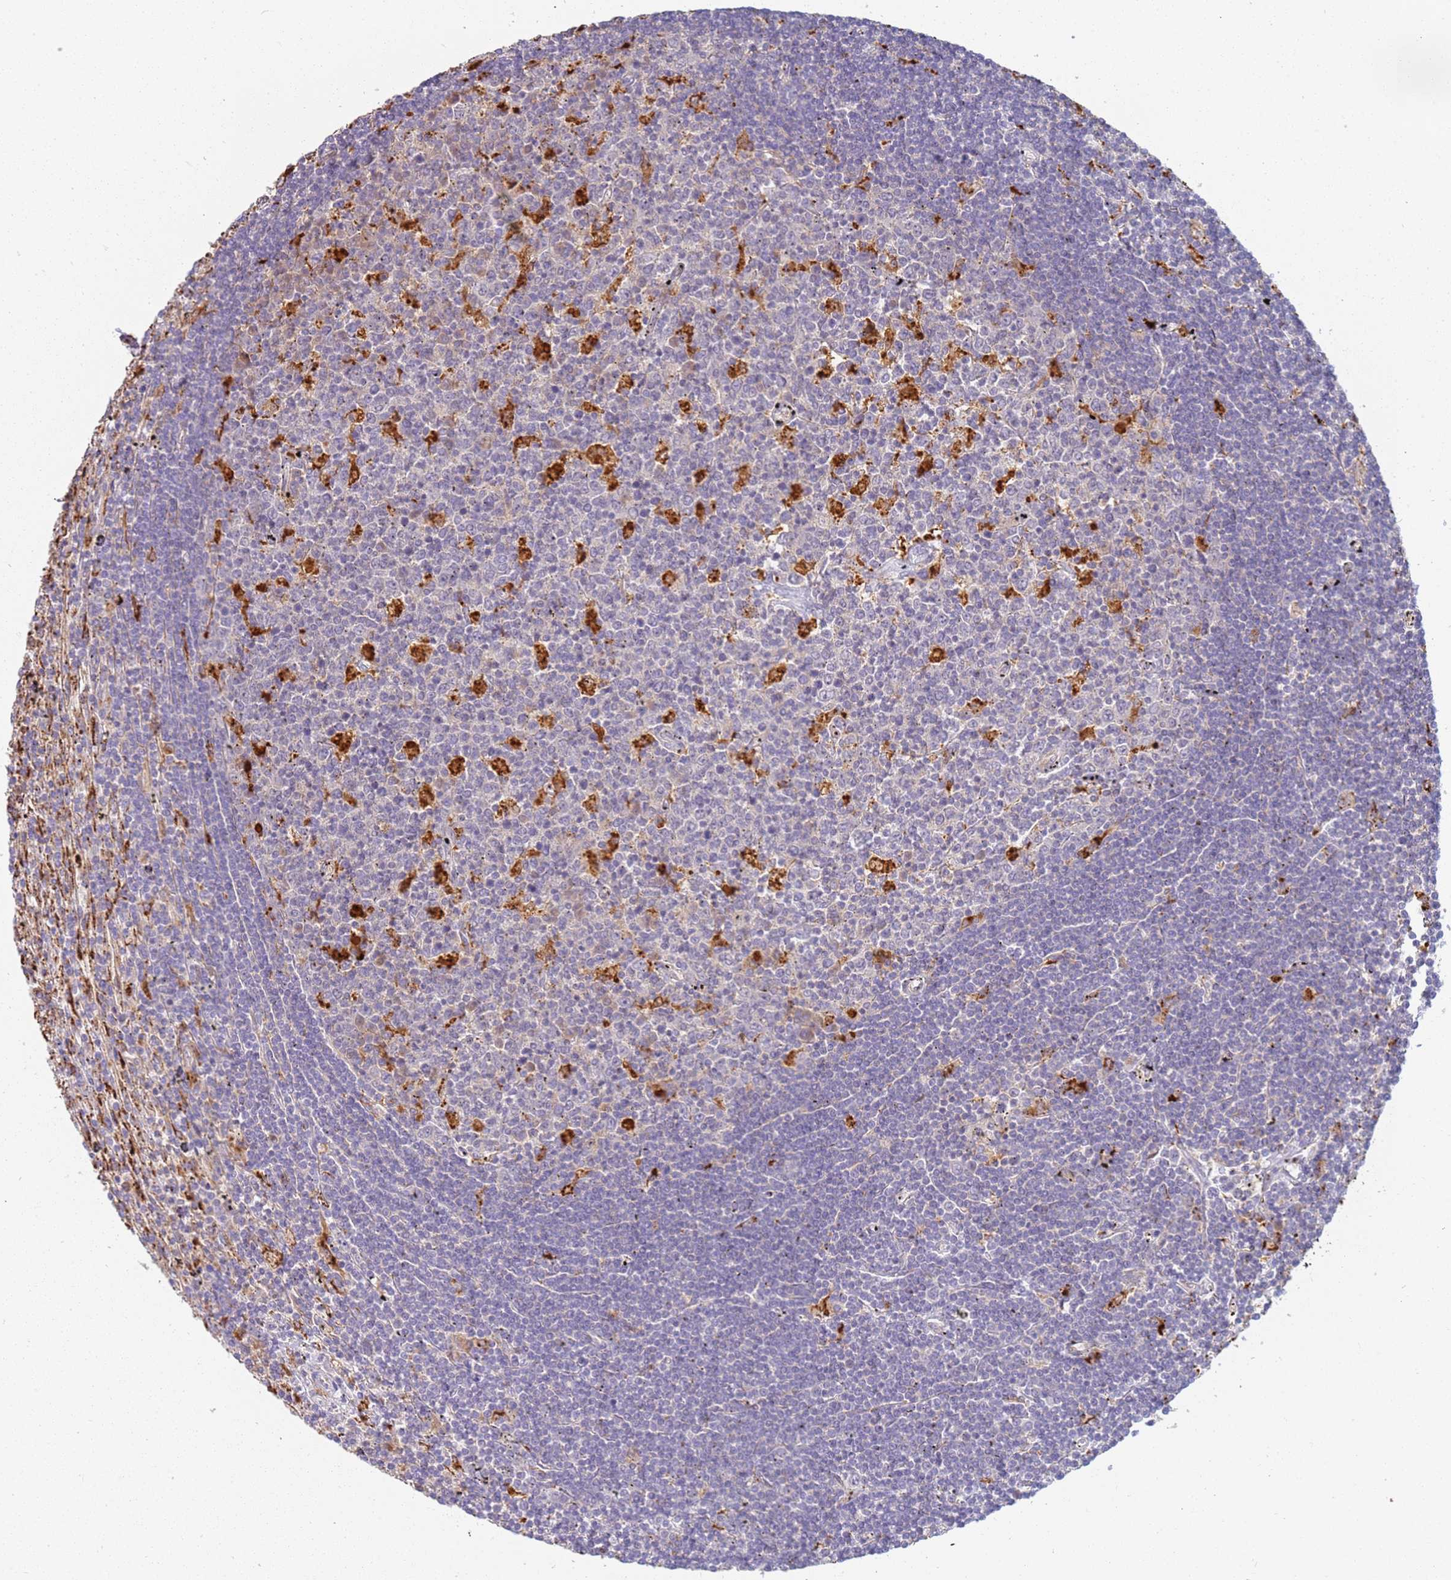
{"staining": {"intensity": "negative", "quantity": "none", "location": "none"}, "tissue": "lymphoma", "cell_type": "Tumor cells", "image_type": "cancer", "snomed": [{"axis": "morphology", "description": "Malignant lymphoma, non-Hodgkin's type, Low grade"}, {"axis": "topography", "description": "Spleen"}], "caption": "Tumor cells are negative for brown protein staining in malignant lymphoma, non-Hodgkin's type (low-grade).", "gene": "TMEM229B", "patient": {"sex": "male", "age": 76}}